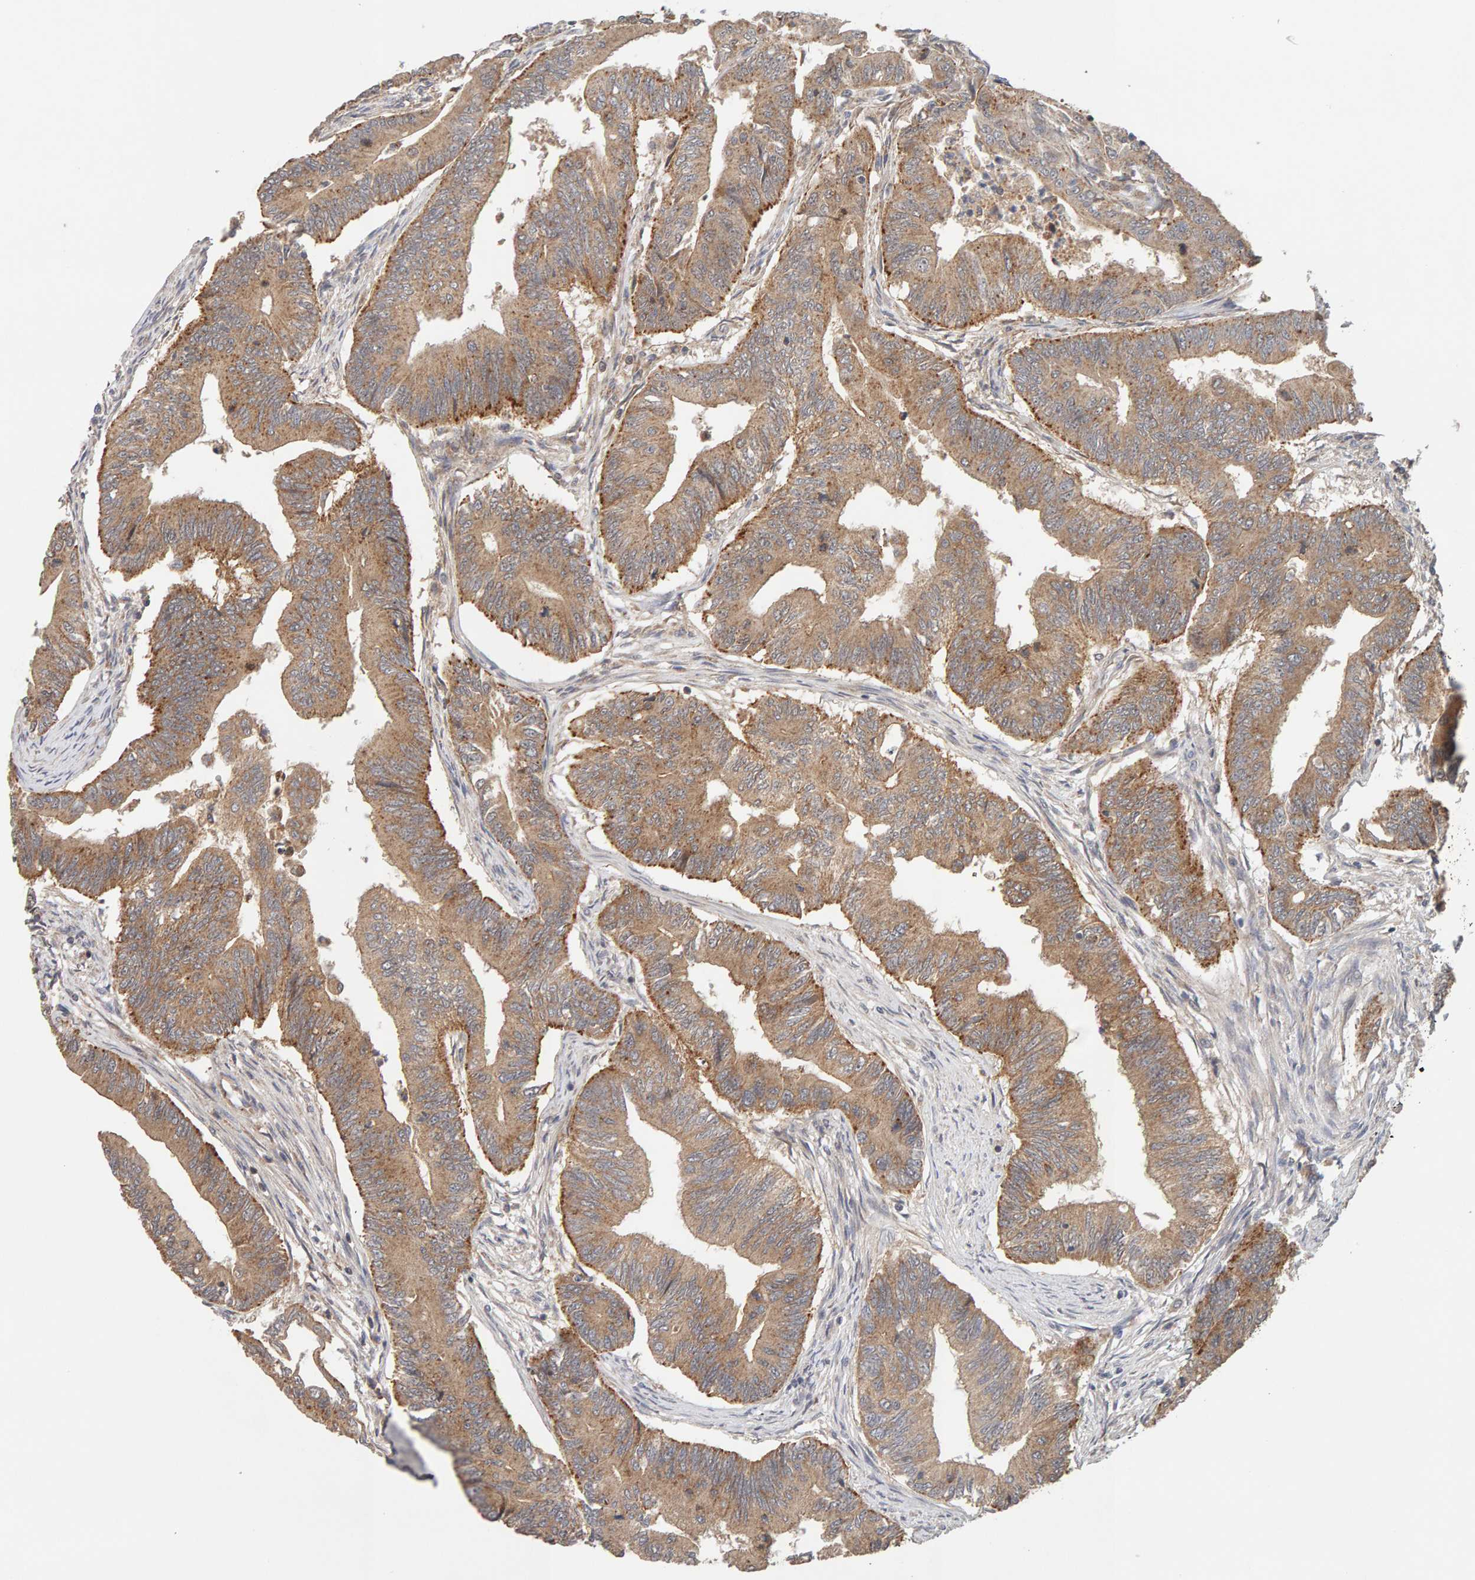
{"staining": {"intensity": "moderate", "quantity": ">75%", "location": "cytoplasmic/membranous"}, "tissue": "colorectal cancer", "cell_type": "Tumor cells", "image_type": "cancer", "snomed": [{"axis": "morphology", "description": "Adenoma, NOS"}, {"axis": "morphology", "description": "Adenocarcinoma, NOS"}, {"axis": "topography", "description": "Colon"}], "caption": "DAB immunohistochemical staining of human colorectal adenoma exhibits moderate cytoplasmic/membranous protein positivity in about >75% of tumor cells.", "gene": "DNAJC7", "patient": {"sex": "male", "age": 79}}